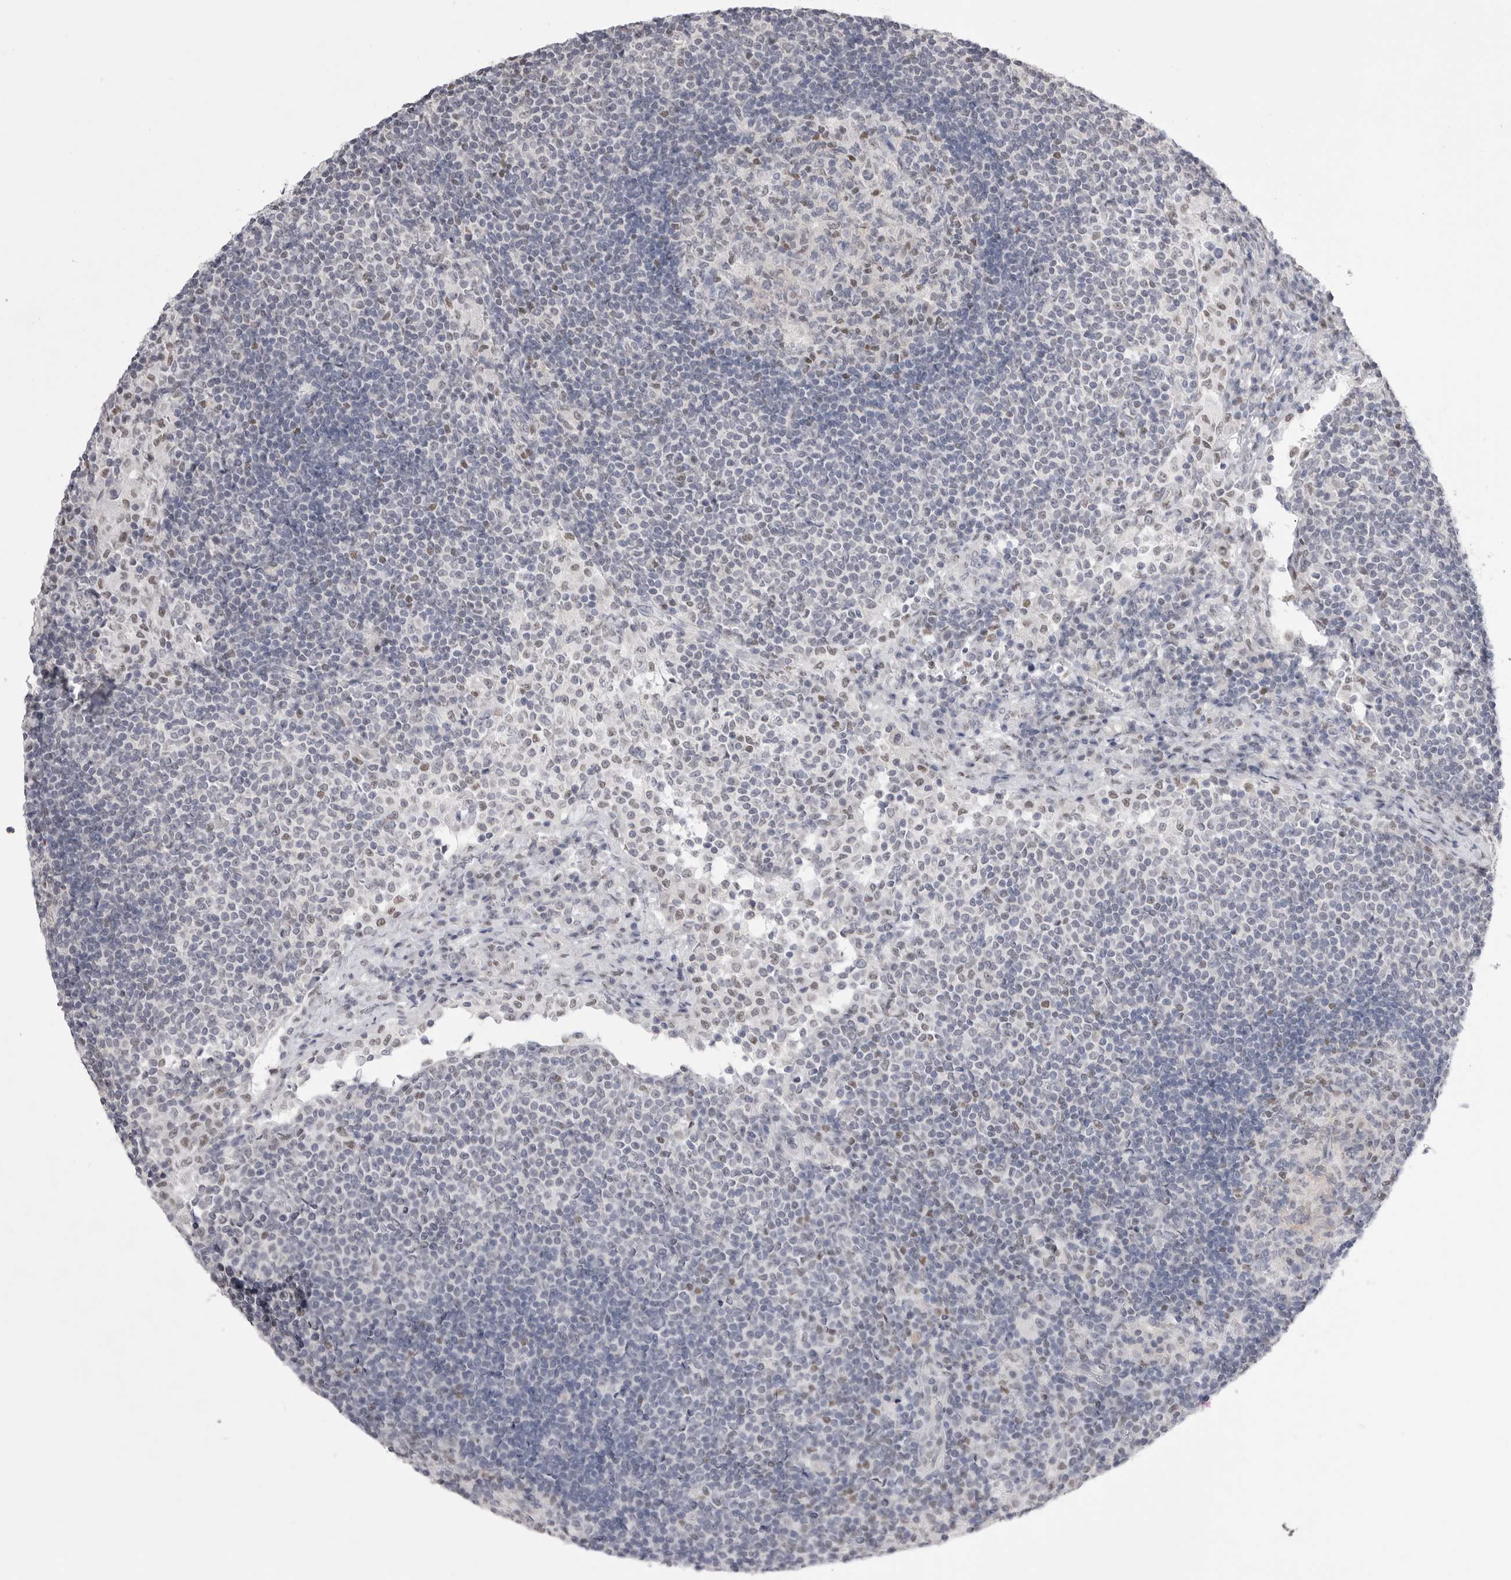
{"staining": {"intensity": "moderate", "quantity": "<25%", "location": "nuclear"}, "tissue": "lymph node", "cell_type": "Germinal center cells", "image_type": "normal", "snomed": [{"axis": "morphology", "description": "Normal tissue, NOS"}, {"axis": "topography", "description": "Lymph node"}], "caption": "A high-resolution image shows immunohistochemistry staining of unremarkable lymph node, which reveals moderate nuclear expression in approximately <25% of germinal center cells.", "gene": "ZBTB7B", "patient": {"sex": "female", "age": 53}}